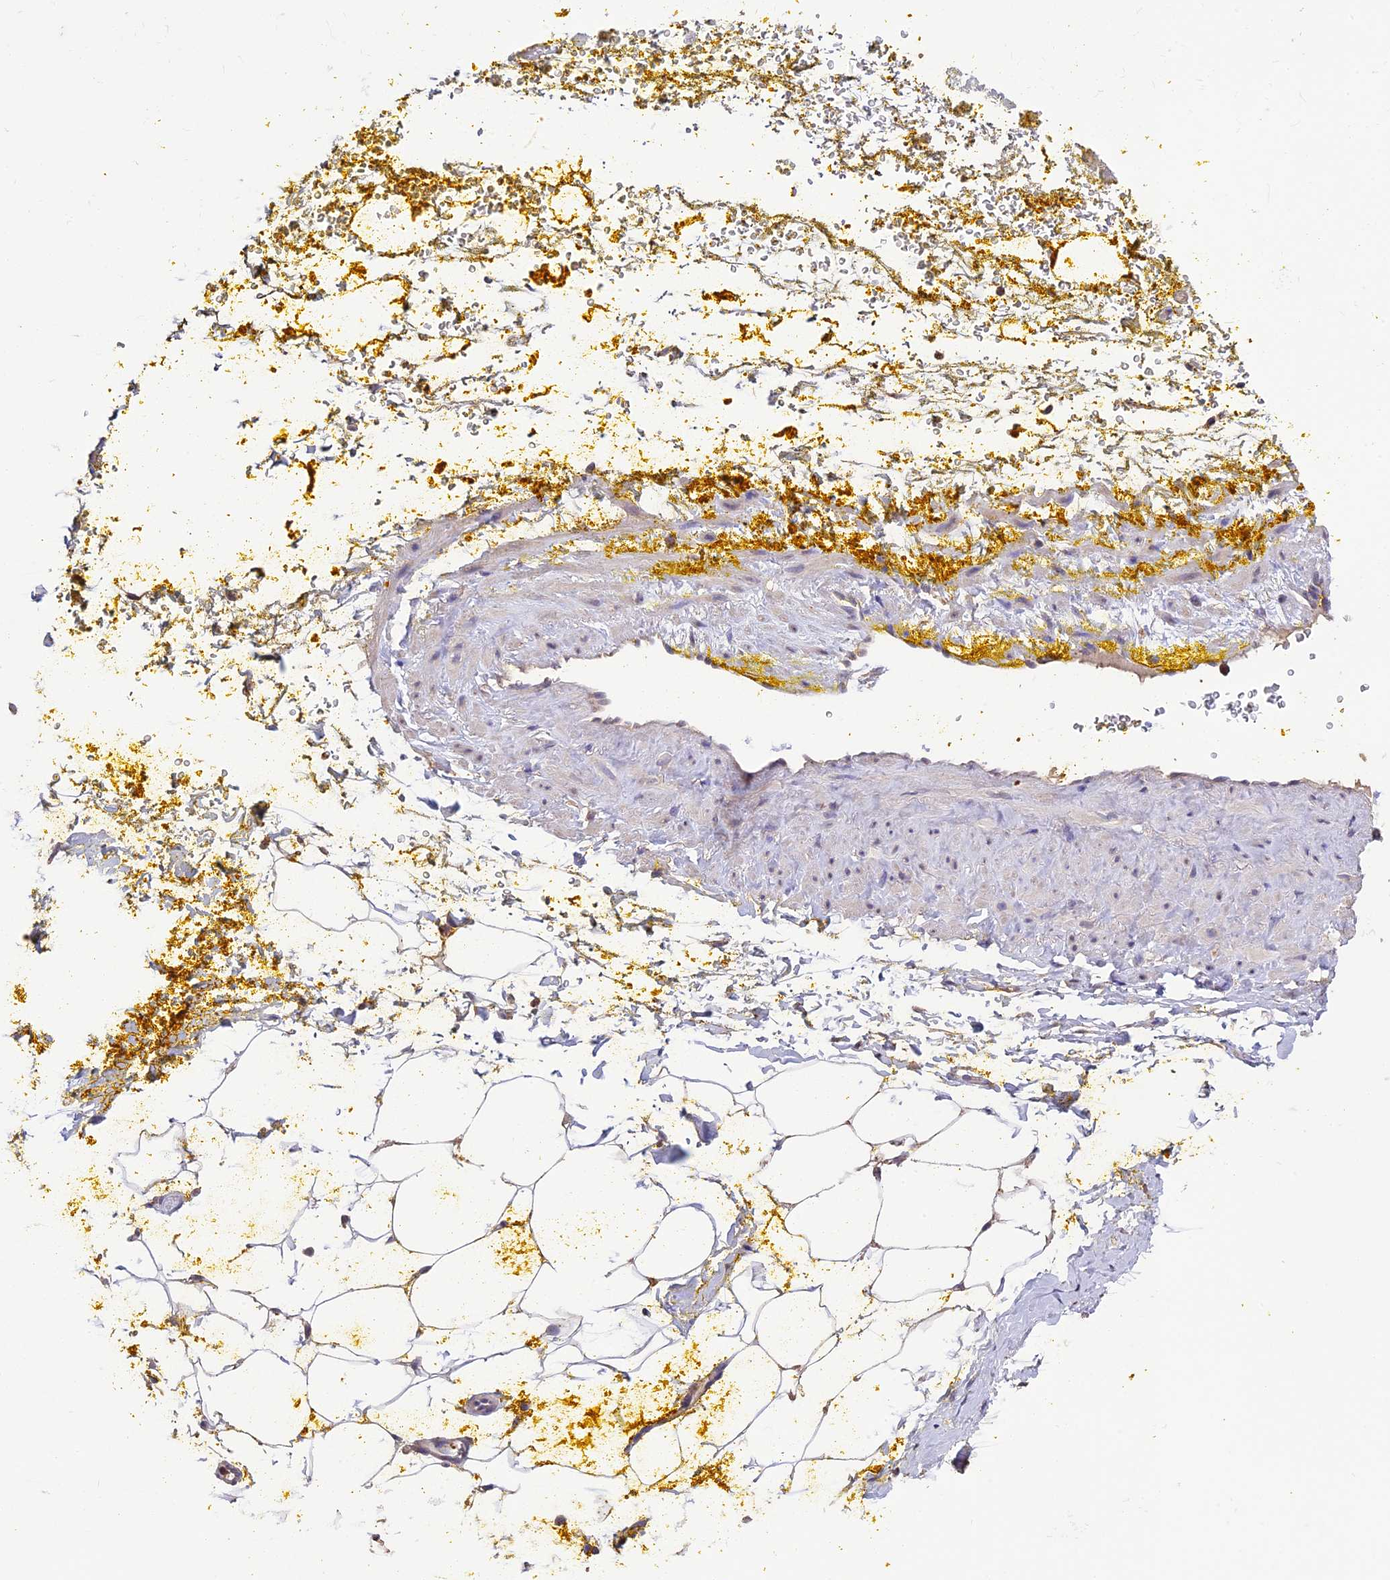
{"staining": {"intensity": "negative", "quantity": "none", "location": "none"}, "tissue": "adipose tissue", "cell_type": "Adipocytes", "image_type": "normal", "snomed": [{"axis": "morphology", "description": "Normal tissue, NOS"}, {"axis": "morphology", "description": "Adenocarcinoma, Low grade"}, {"axis": "topography", "description": "Prostate"}, {"axis": "topography", "description": "Peripheral nerve tissue"}], "caption": "An image of human adipose tissue is negative for staining in adipocytes. The staining is performed using DAB (3,3'-diaminobenzidine) brown chromogen with nuclei counter-stained in using hematoxylin.", "gene": "DIS3L", "patient": {"sex": "male", "age": 63}}